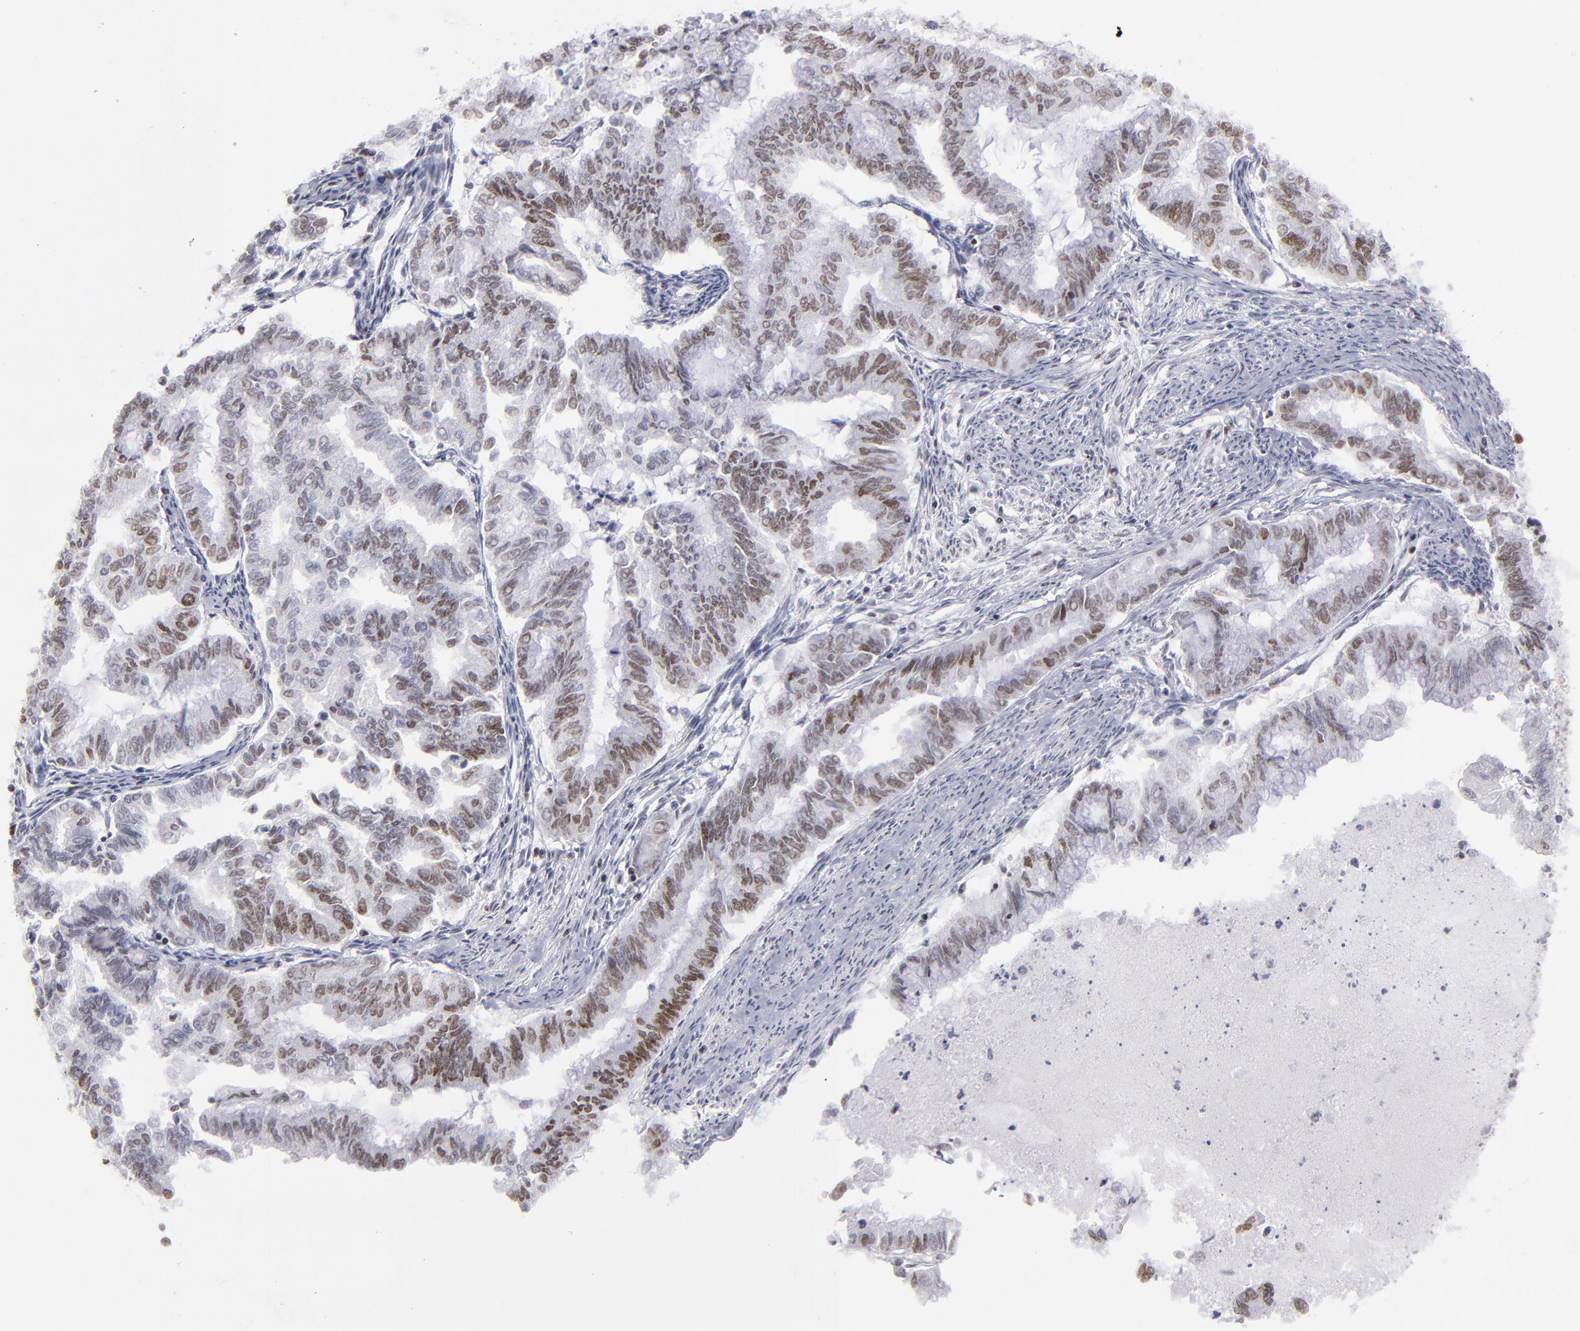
{"staining": {"intensity": "moderate", "quantity": "25%-75%", "location": "nuclear"}, "tissue": "endometrial cancer", "cell_type": "Tumor cells", "image_type": "cancer", "snomed": [{"axis": "morphology", "description": "Adenocarcinoma, NOS"}, {"axis": "topography", "description": "Endometrium"}], "caption": "Approximately 25%-75% of tumor cells in endometrial cancer (adenocarcinoma) reveal moderate nuclear protein expression as visualized by brown immunohistochemical staining.", "gene": "TERF2", "patient": {"sex": "female", "age": 79}}